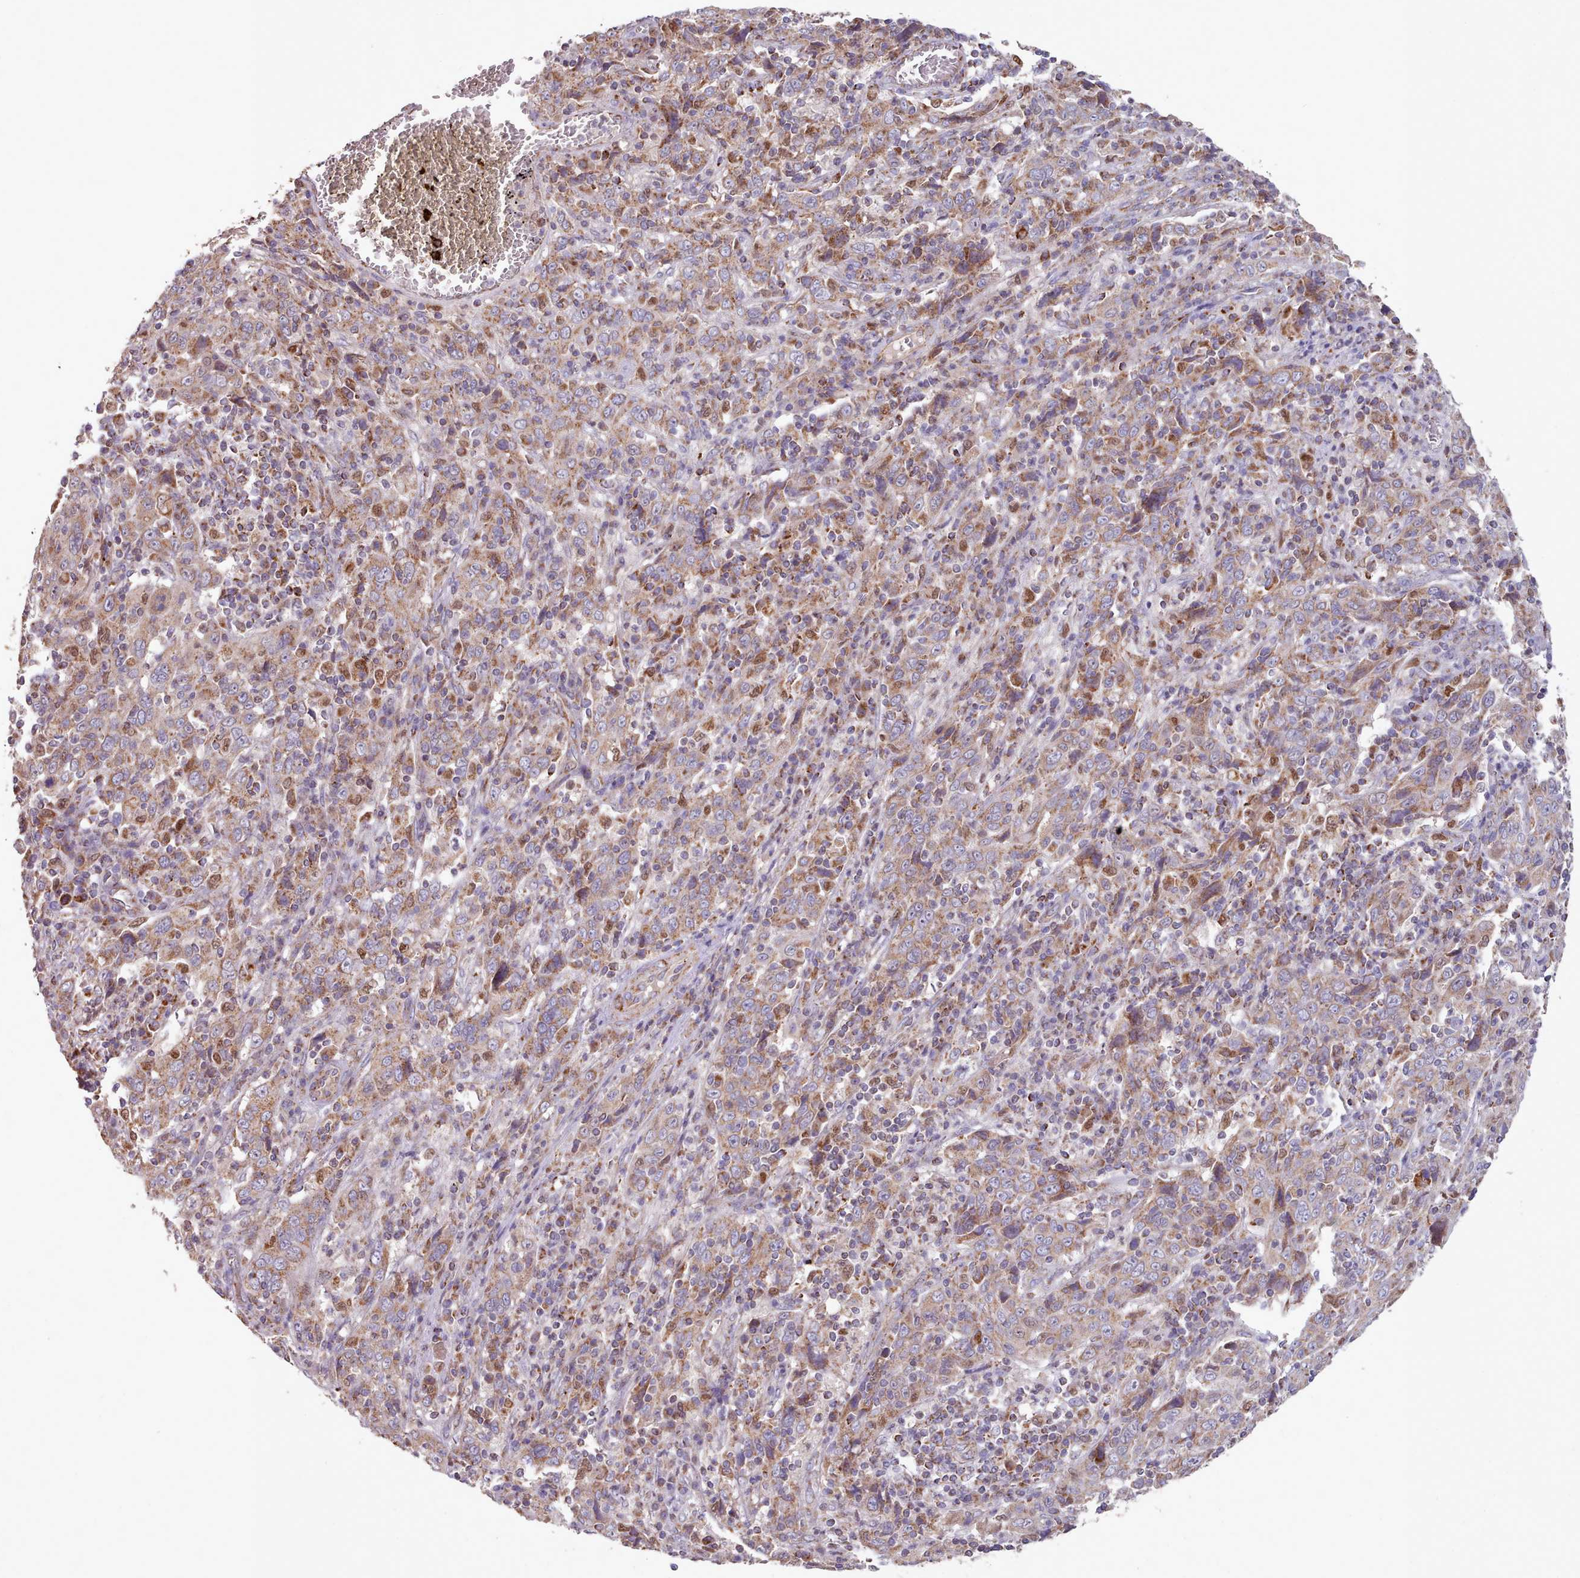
{"staining": {"intensity": "moderate", "quantity": "<25%", "location": "cytoplasmic/membranous"}, "tissue": "cervical cancer", "cell_type": "Tumor cells", "image_type": "cancer", "snomed": [{"axis": "morphology", "description": "Squamous cell carcinoma, NOS"}, {"axis": "topography", "description": "Cervix"}], "caption": "The histopathology image reveals immunohistochemical staining of squamous cell carcinoma (cervical). There is moderate cytoplasmic/membranous expression is identified in approximately <25% of tumor cells. (brown staining indicates protein expression, while blue staining denotes nuclei).", "gene": "HSDL2", "patient": {"sex": "female", "age": 46}}